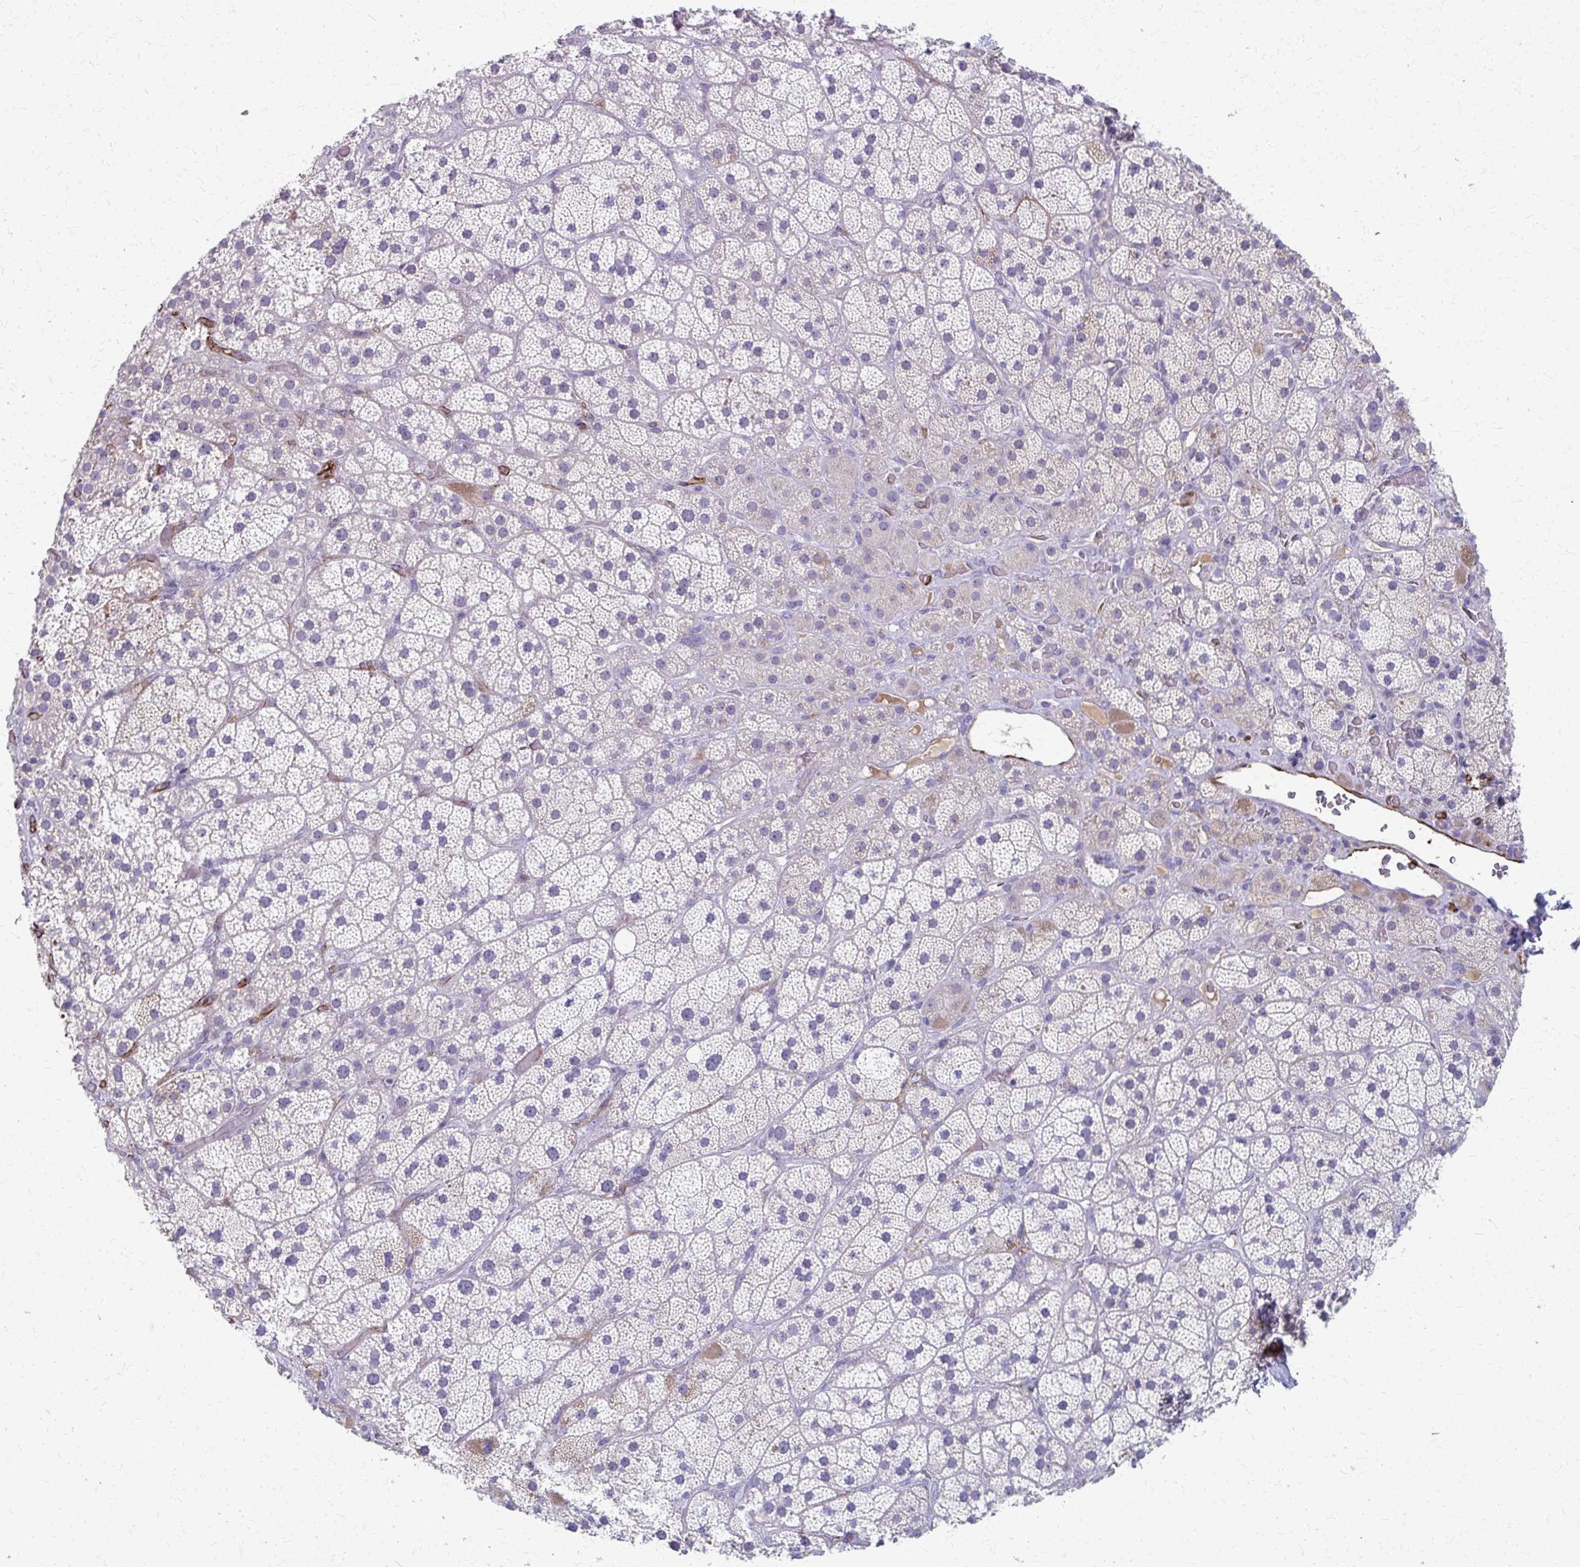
{"staining": {"intensity": "moderate", "quantity": "<25%", "location": "cytoplasmic/membranous"}, "tissue": "adrenal gland", "cell_type": "Glandular cells", "image_type": "normal", "snomed": [{"axis": "morphology", "description": "Normal tissue, NOS"}, {"axis": "topography", "description": "Adrenal gland"}], "caption": "About <25% of glandular cells in normal adrenal gland display moderate cytoplasmic/membranous protein positivity as visualized by brown immunohistochemical staining.", "gene": "ADIPOQ", "patient": {"sex": "male", "age": 57}}